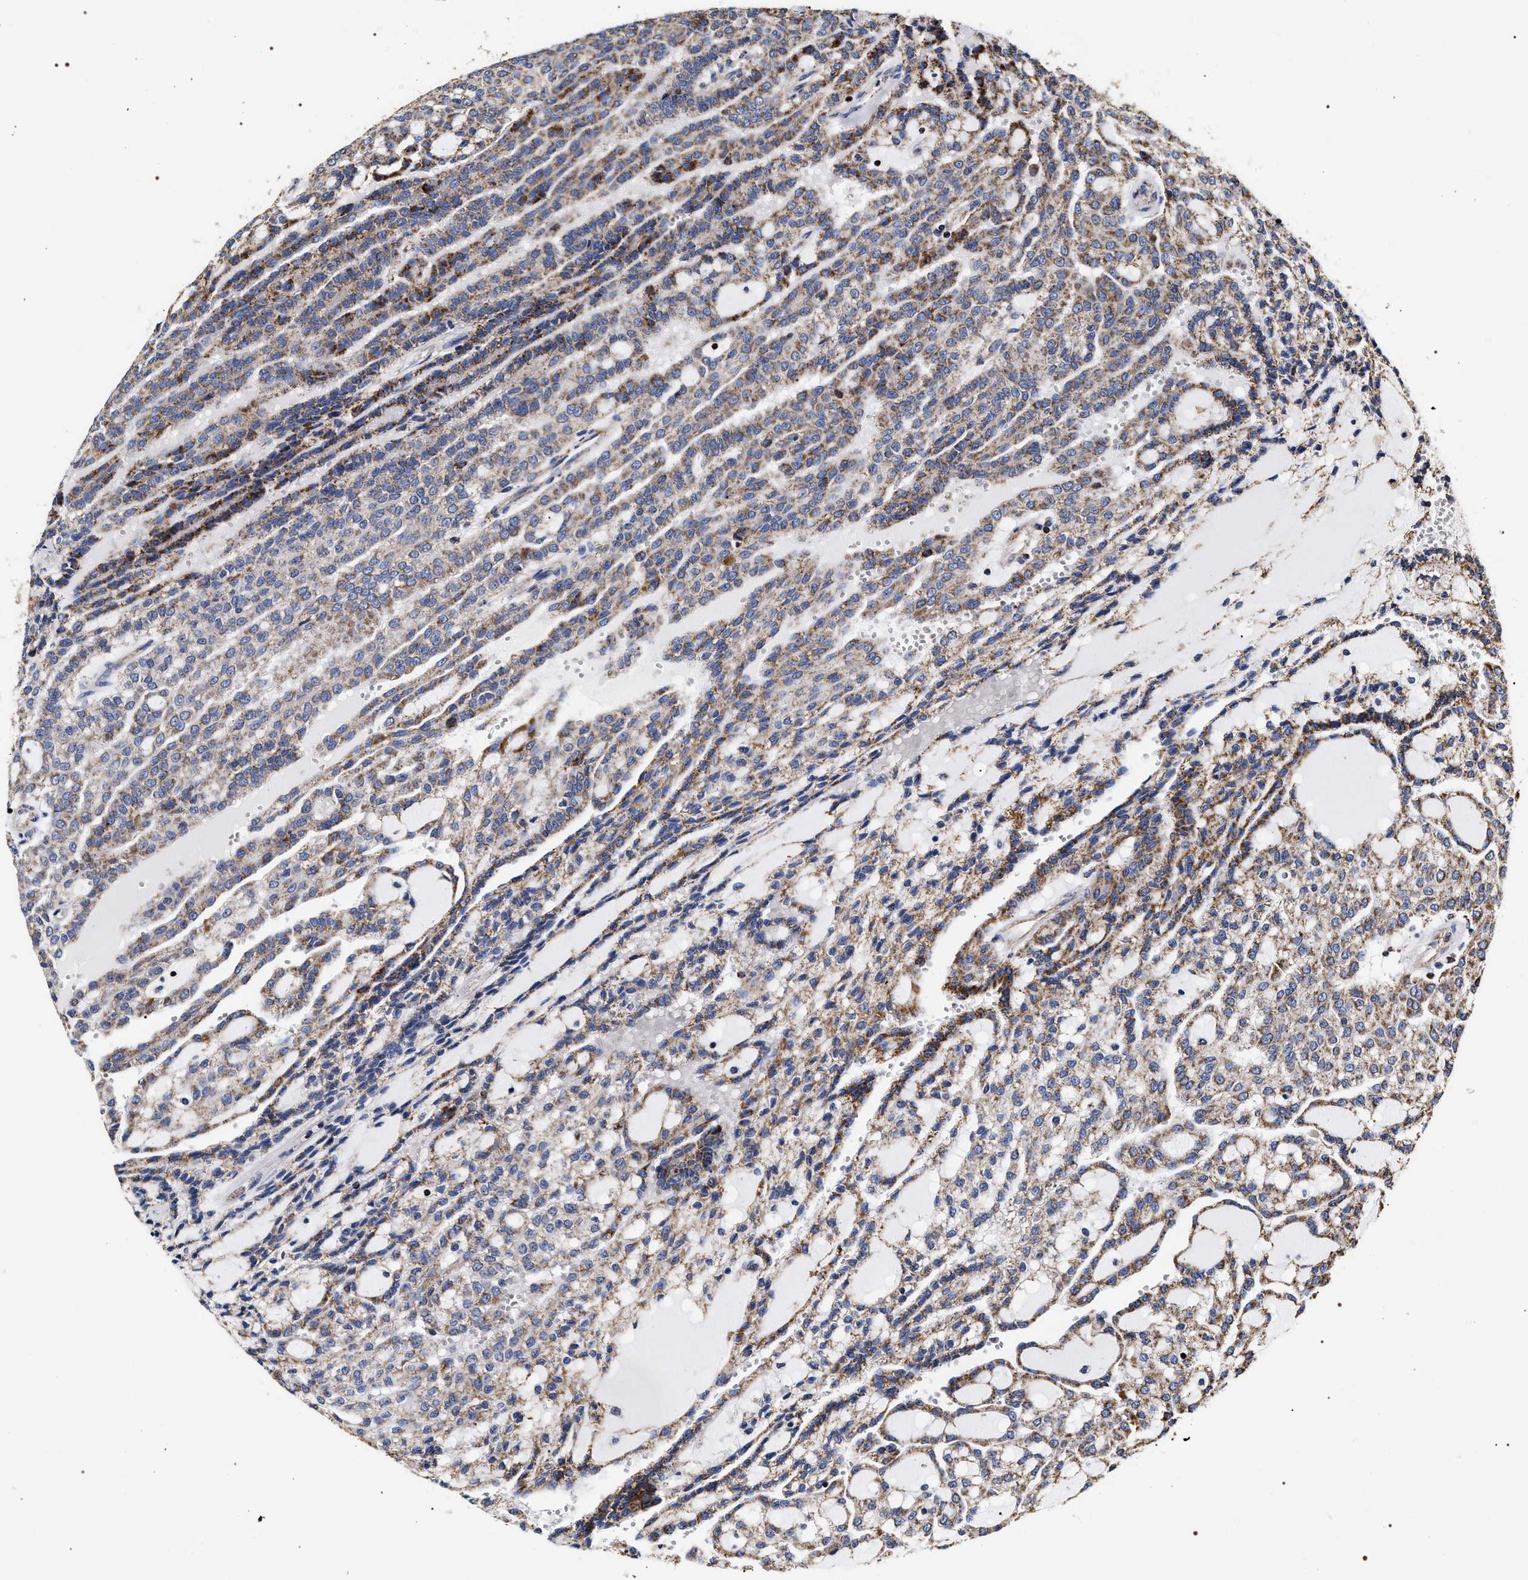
{"staining": {"intensity": "moderate", "quantity": ">75%", "location": "cytoplasmic/membranous"}, "tissue": "renal cancer", "cell_type": "Tumor cells", "image_type": "cancer", "snomed": [{"axis": "morphology", "description": "Adenocarcinoma, NOS"}, {"axis": "topography", "description": "Kidney"}], "caption": "Immunohistochemistry (IHC) of adenocarcinoma (renal) shows medium levels of moderate cytoplasmic/membranous positivity in about >75% of tumor cells.", "gene": "COG5", "patient": {"sex": "male", "age": 63}}